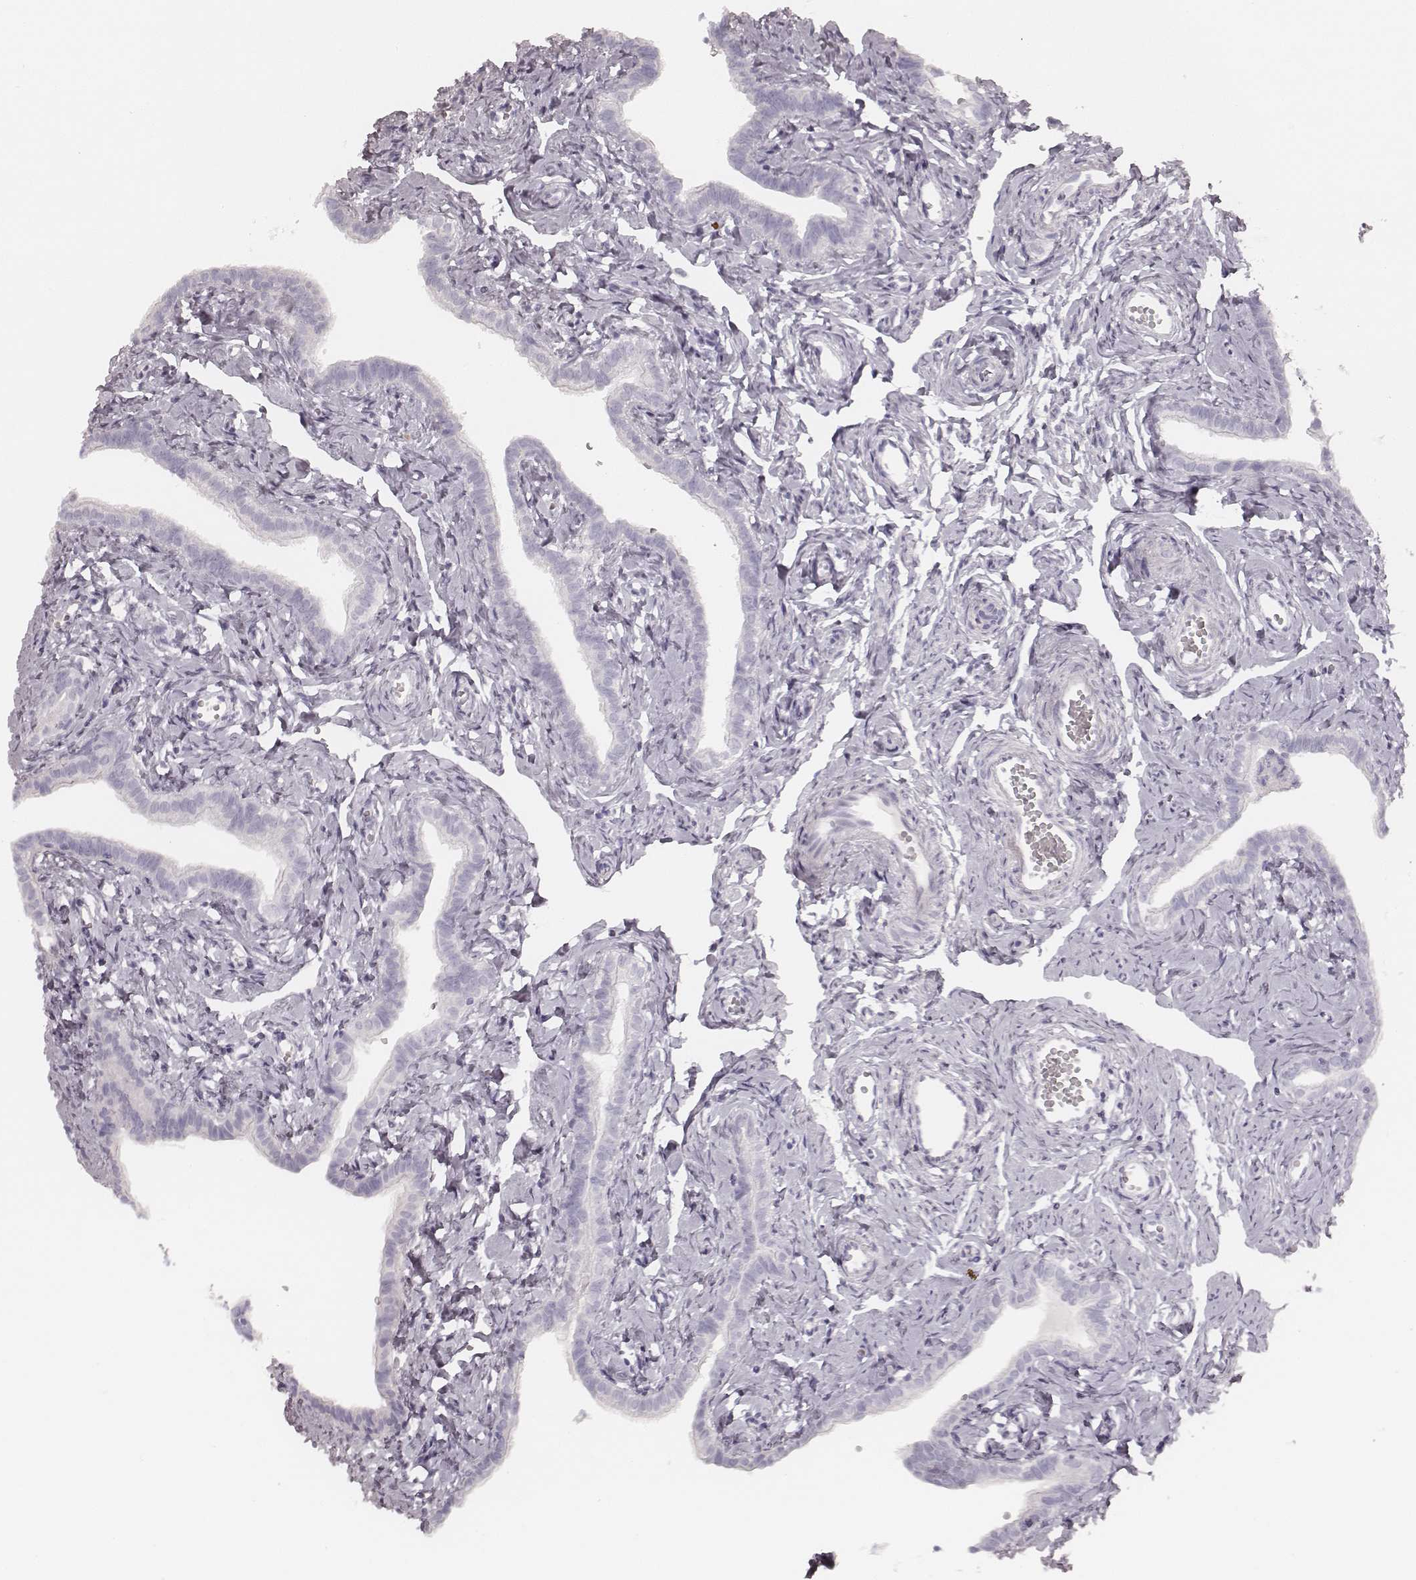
{"staining": {"intensity": "negative", "quantity": "none", "location": "none"}, "tissue": "fallopian tube", "cell_type": "Glandular cells", "image_type": "normal", "snomed": [{"axis": "morphology", "description": "Normal tissue, NOS"}, {"axis": "topography", "description": "Fallopian tube"}], "caption": "This is an immunohistochemistry histopathology image of unremarkable fallopian tube. There is no staining in glandular cells.", "gene": "KRT72", "patient": {"sex": "female", "age": 41}}